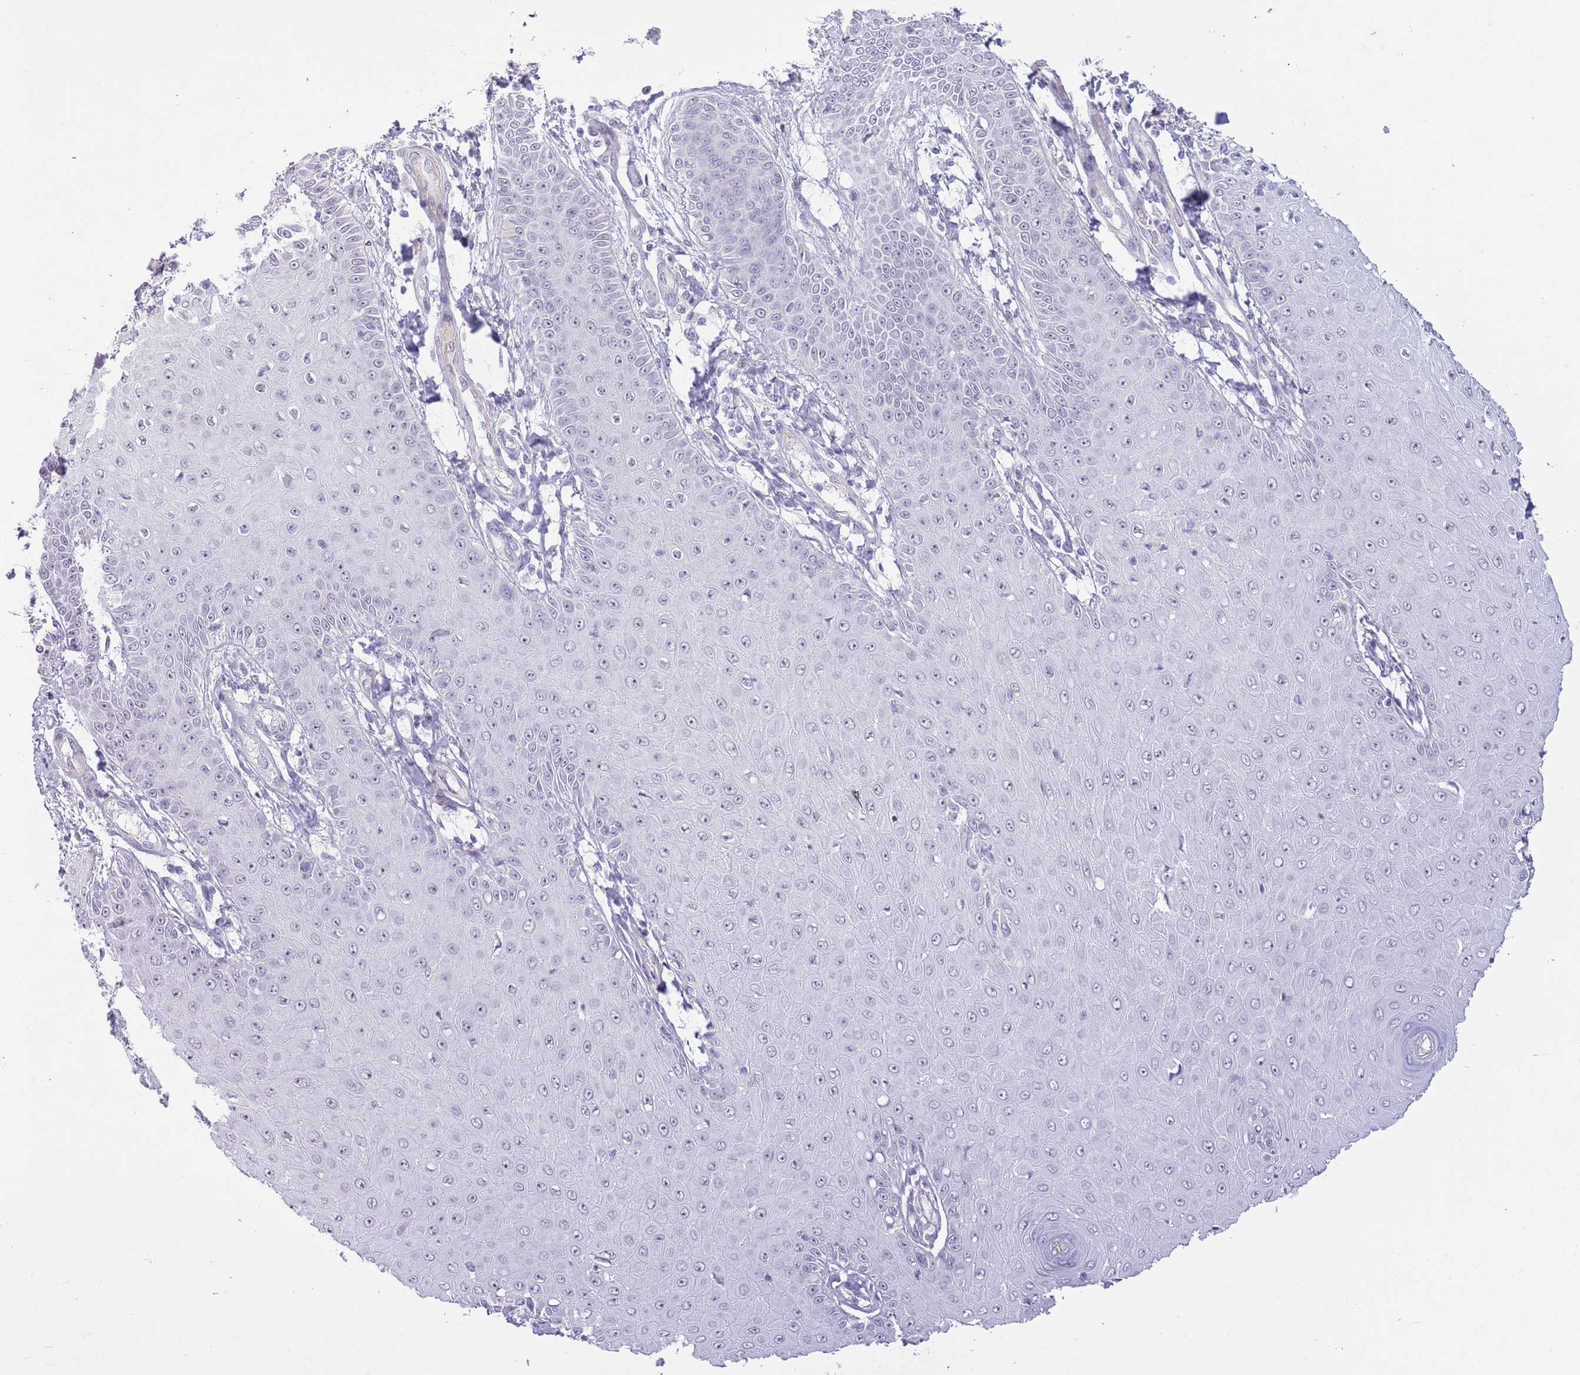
{"staining": {"intensity": "negative", "quantity": "none", "location": "none"}, "tissue": "skin cancer", "cell_type": "Tumor cells", "image_type": "cancer", "snomed": [{"axis": "morphology", "description": "Squamous cell carcinoma, NOS"}, {"axis": "topography", "description": "Skin"}], "caption": "Protein analysis of skin cancer reveals no significant positivity in tumor cells. The staining was performed using DAB (3,3'-diaminobenzidine) to visualize the protein expression in brown, while the nuclei were stained in blue with hematoxylin (Magnification: 20x).", "gene": "MIDN", "patient": {"sex": "male", "age": 70}}